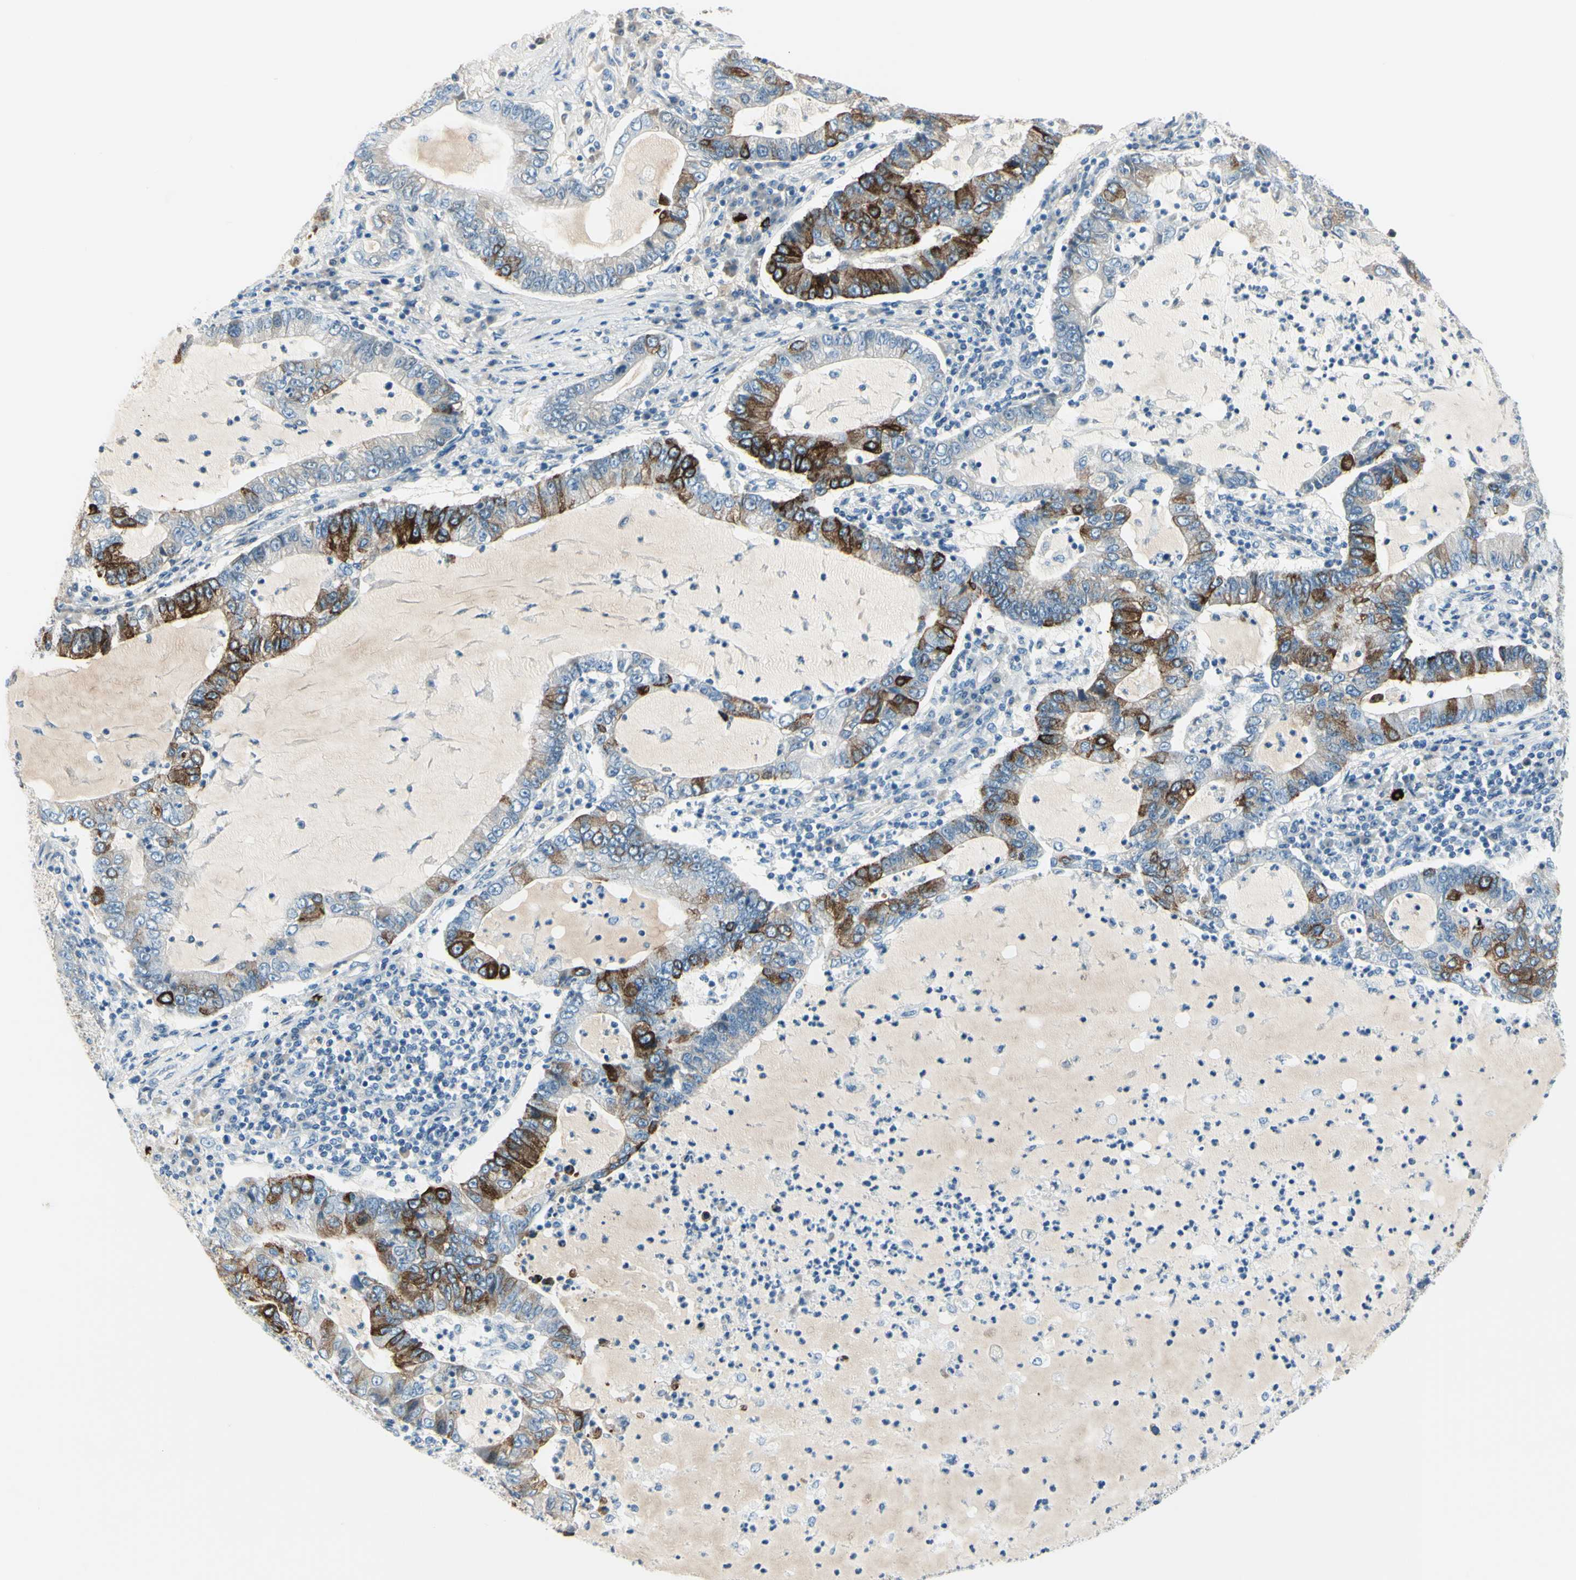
{"staining": {"intensity": "strong", "quantity": "25%-75%", "location": "cytoplasmic/membranous"}, "tissue": "lung cancer", "cell_type": "Tumor cells", "image_type": "cancer", "snomed": [{"axis": "morphology", "description": "Adenocarcinoma, NOS"}, {"axis": "topography", "description": "Lung"}], "caption": "IHC of human lung adenocarcinoma exhibits high levels of strong cytoplasmic/membranous positivity in approximately 25%-75% of tumor cells.", "gene": "DLG4", "patient": {"sex": "female", "age": 51}}